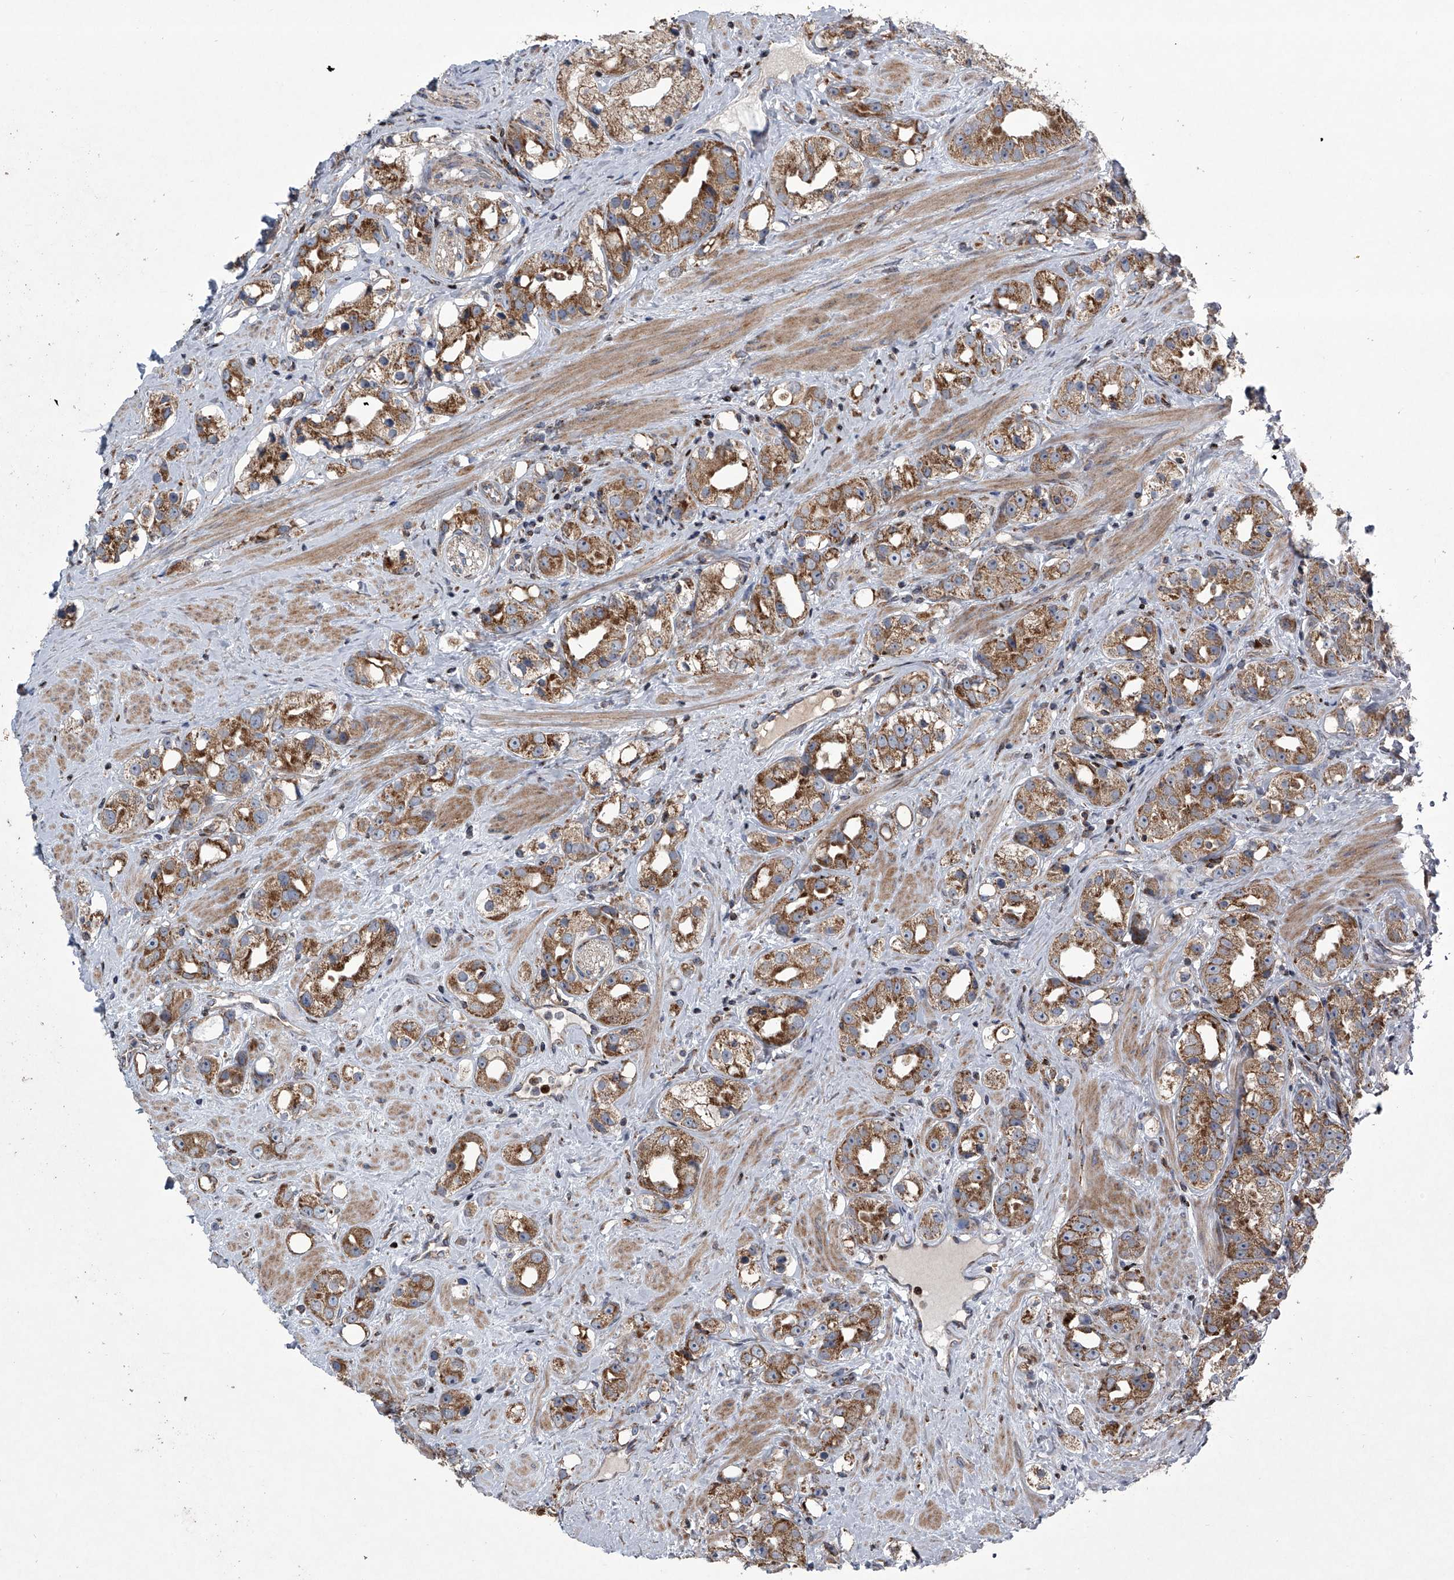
{"staining": {"intensity": "moderate", "quantity": ">75%", "location": "cytoplasmic/membranous"}, "tissue": "prostate cancer", "cell_type": "Tumor cells", "image_type": "cancer", "snomed": [{"axis": "morphology", "description": "Adenocarcinoma, NOS"}, {"axis": "topography", "description": "Prostate"}], "caption": "An immunohistochemistry (IHC) photomicrograph of neoplastic tissue is shown. Protein staining in brown shows moderate cytoplasmic/membranous positivity in prostate cancer within tumor cells. (DAB = brown stain, brightfield microscopy at high magnification).", "gene": "STRADA", "patient": {"sex": "male", "age": 79}}